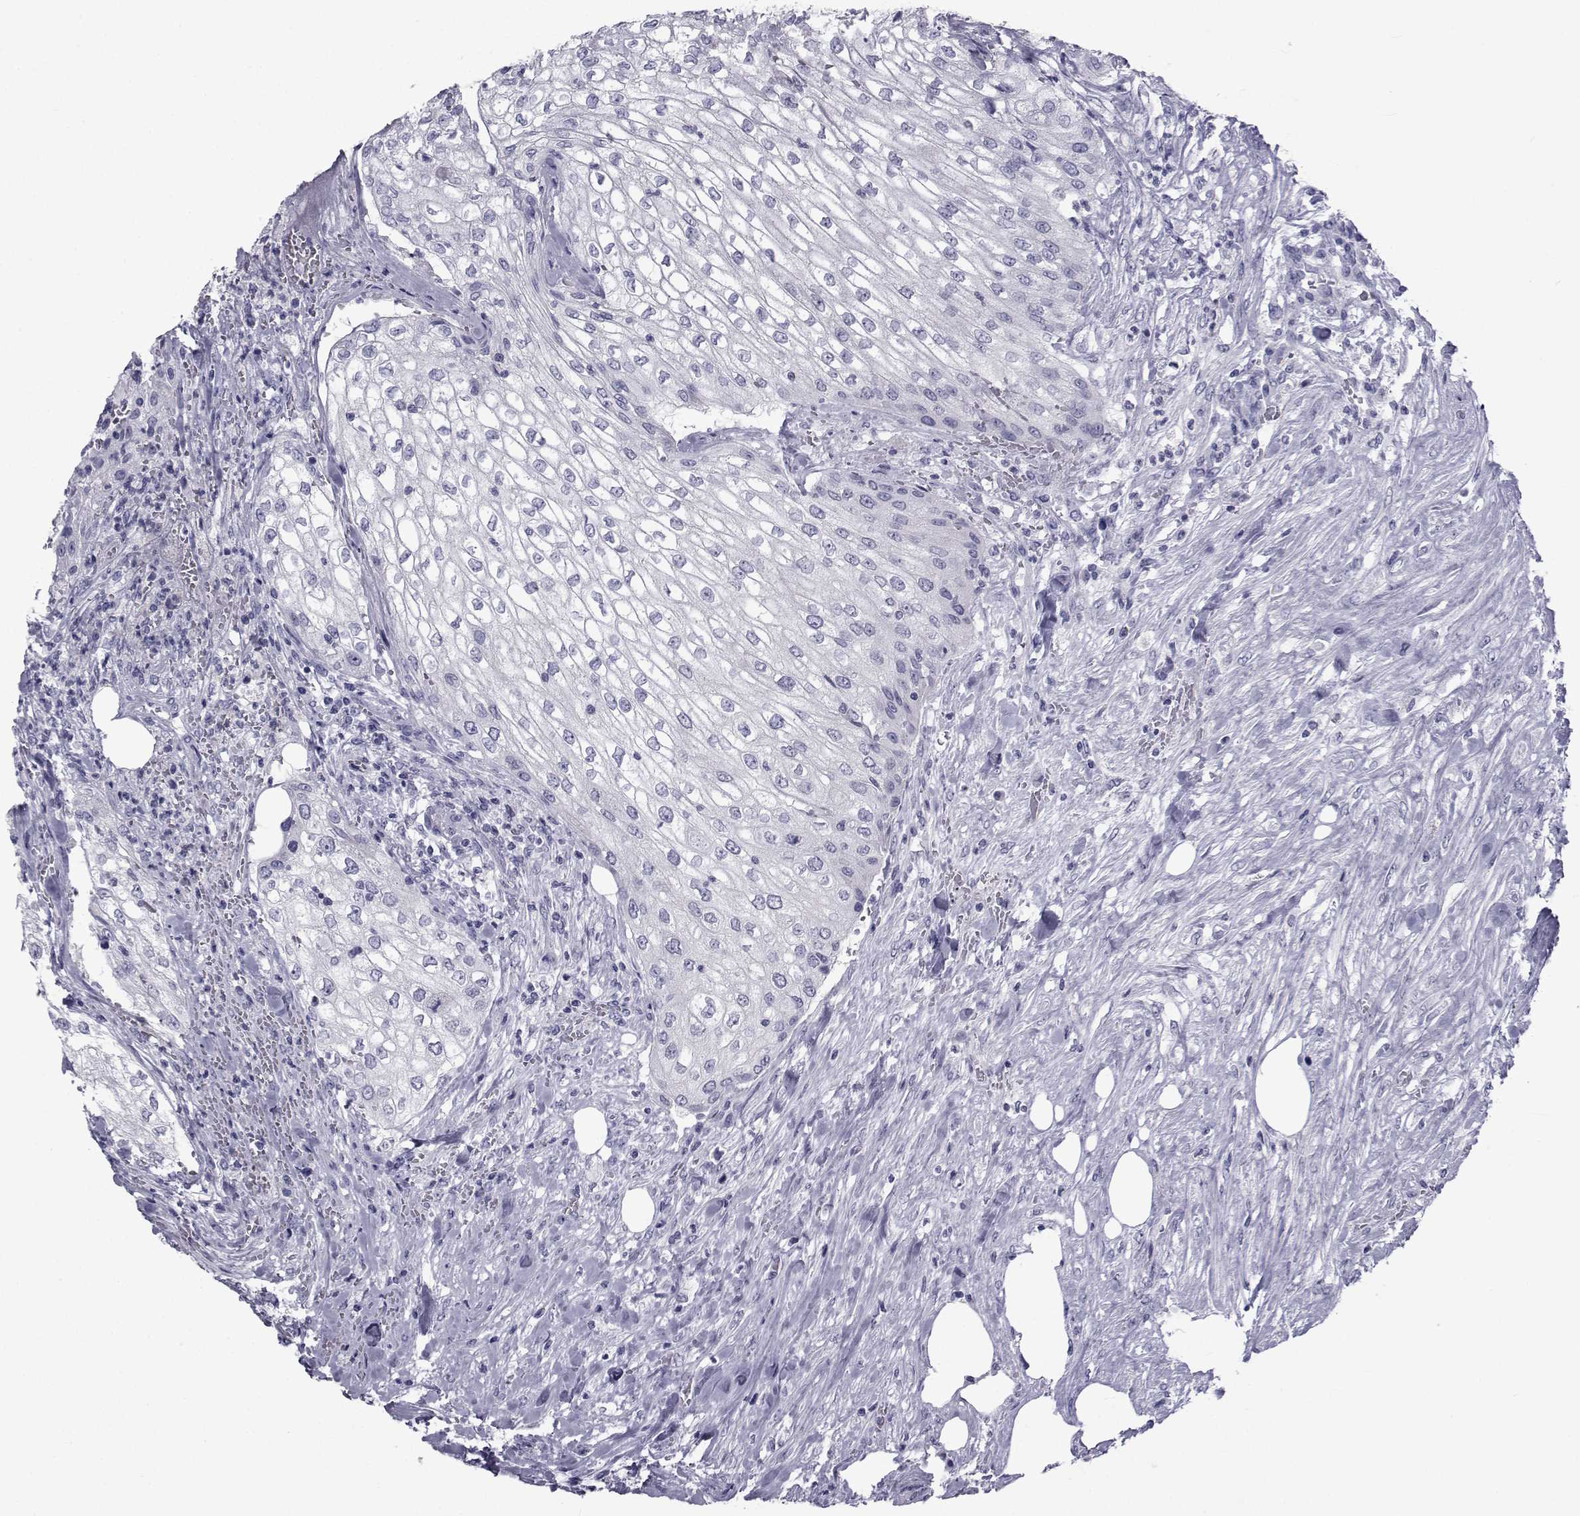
{"staining": {"intensity": "negative", "quantity": "none", "location": "none"}, "tissue": "urothelial cancer", "cell_type": "Tumor cells", "image_type": "cancer", "snomed": [{"axis": "morphology", "description": "Urothelial carcinoma, High grade"}, {"axis": "topography", "description": "Urinary bladder"}], "caption": "An immunohistochemistry micrograph of urothelial carcinoma (high-grade) is shown. There is no staining in tumor cells of urothelial carcinoma (high-grade). The staining is performed using DAB brown chromogen with nuclei counter-stained in using hematoxylin.", "gene": "FDXR", "patient": {"sex": "male", "age": 62}}